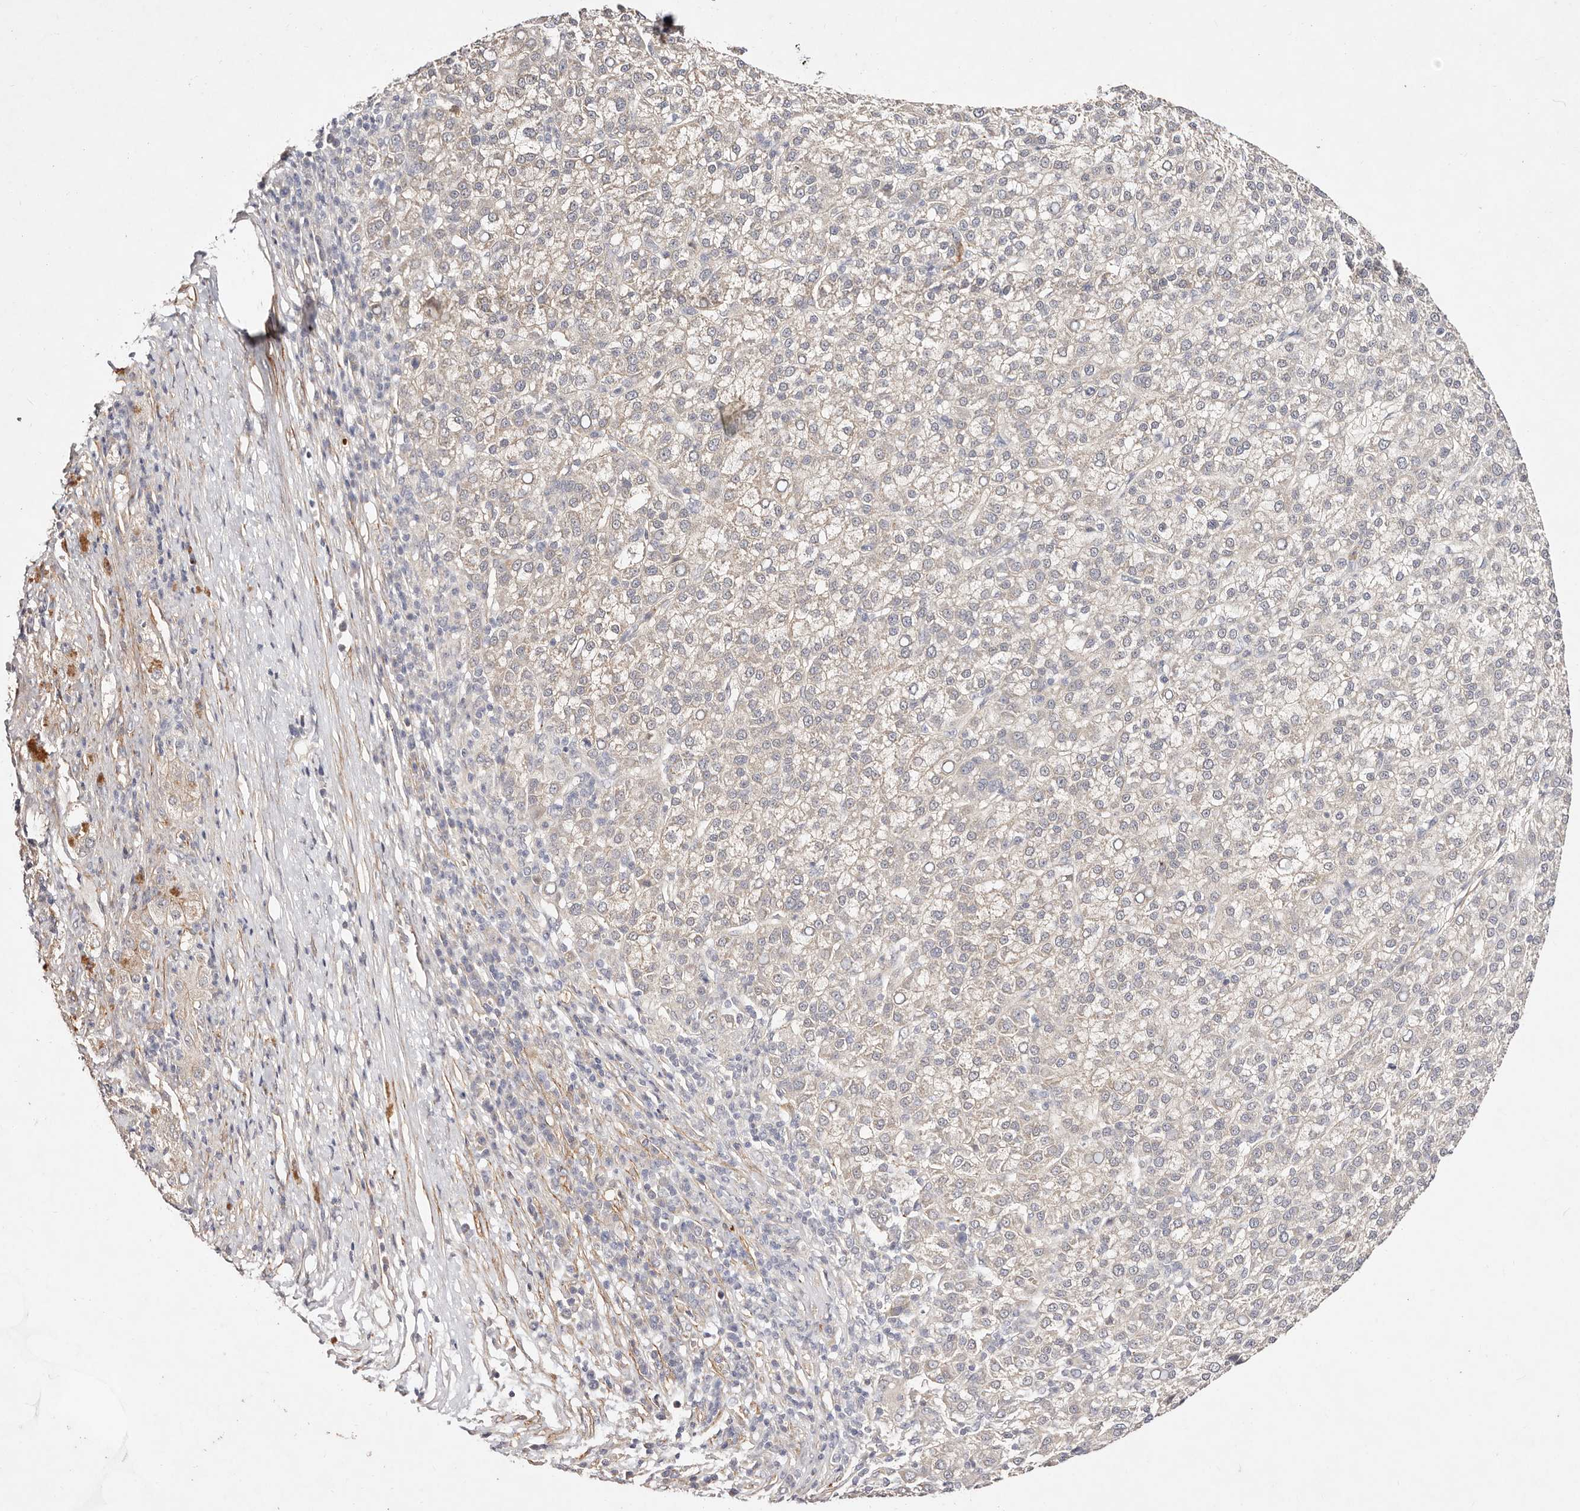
{"staining": {"intensity": "negative", "quantity": "none", "location": "none"}, "tissue": "liver cancer", "cell_type": "Tumor cells", "image_type": "cancer", "snomed": [{"axis": "morphology", "description": "Carcinoma, Hepatocellular, NOS"}, {"axis": "topography", "description": "Liver"}], "caption": "This is an immunohistochemistry (IHC) photomicrograph of human liver cancer (hepatocellular carcinoma). There is no positivity in tumor cells.", "gene": "MTMR11", "patient": {"sex": "female", "age": 58}}